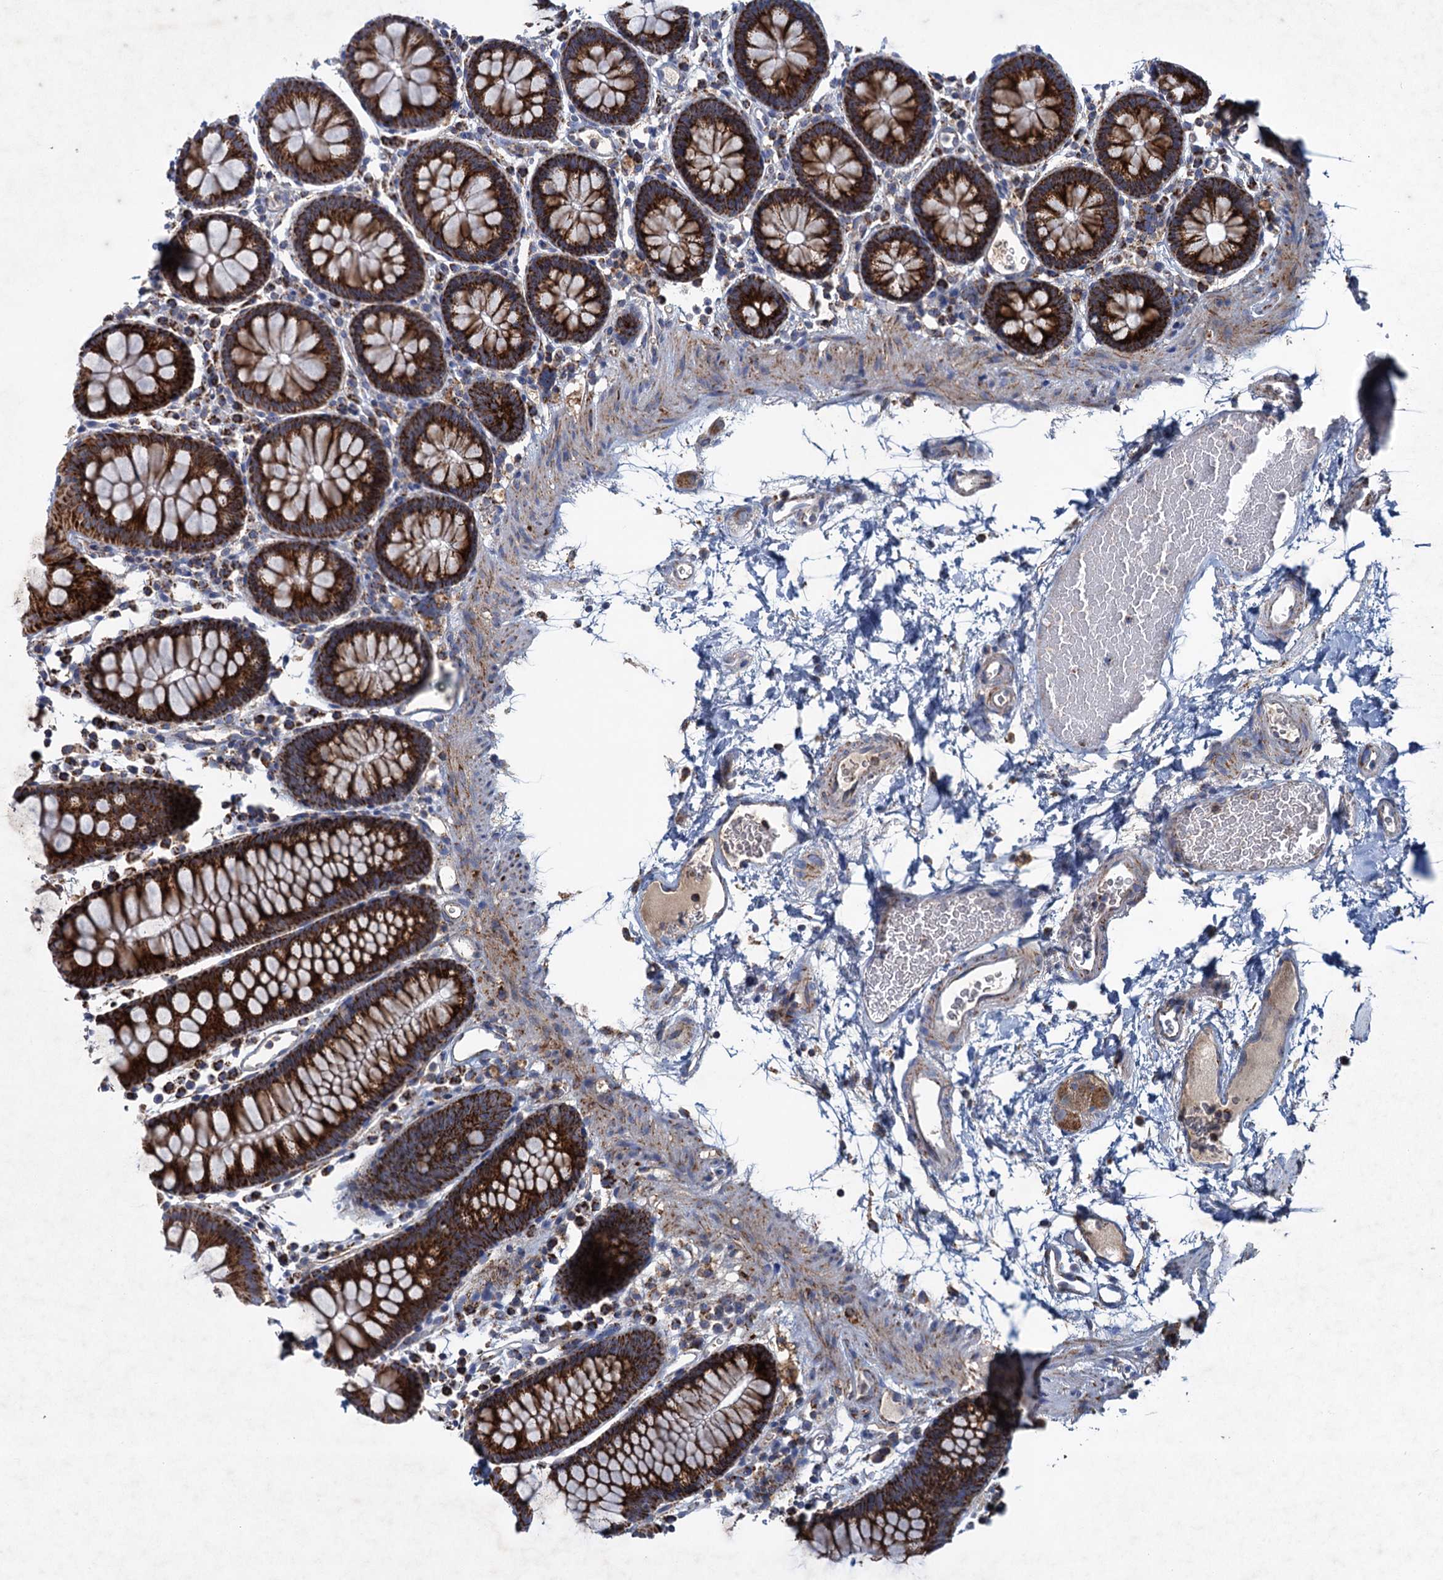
{"staining": {"intensity": "moderate", "quantity": "25%-75%", "location": "cytoplasmic/membranous"}, "tissue": "colon", "cell_type": "Endothelial cells", "image_type": "normal", "snomed": [{"axis": "morphology", "description": "Normal tissue, NOS"}, {"axis": "topography", "description": "Colon"}], "caption": "Brown immunohistochemical staining in unremarkable colon displays moderate cytoplasmic/membranous expression in approximately 25%-75% of endothelial cells. The staining was performed using DAB (3,3'-diaminobenzidine), with brown indicating positive protein expression. Nuclei are stained blue with hematoxylin.", "gene": "GTPBP3", "patient": {"sex": "male", "age": 75}}